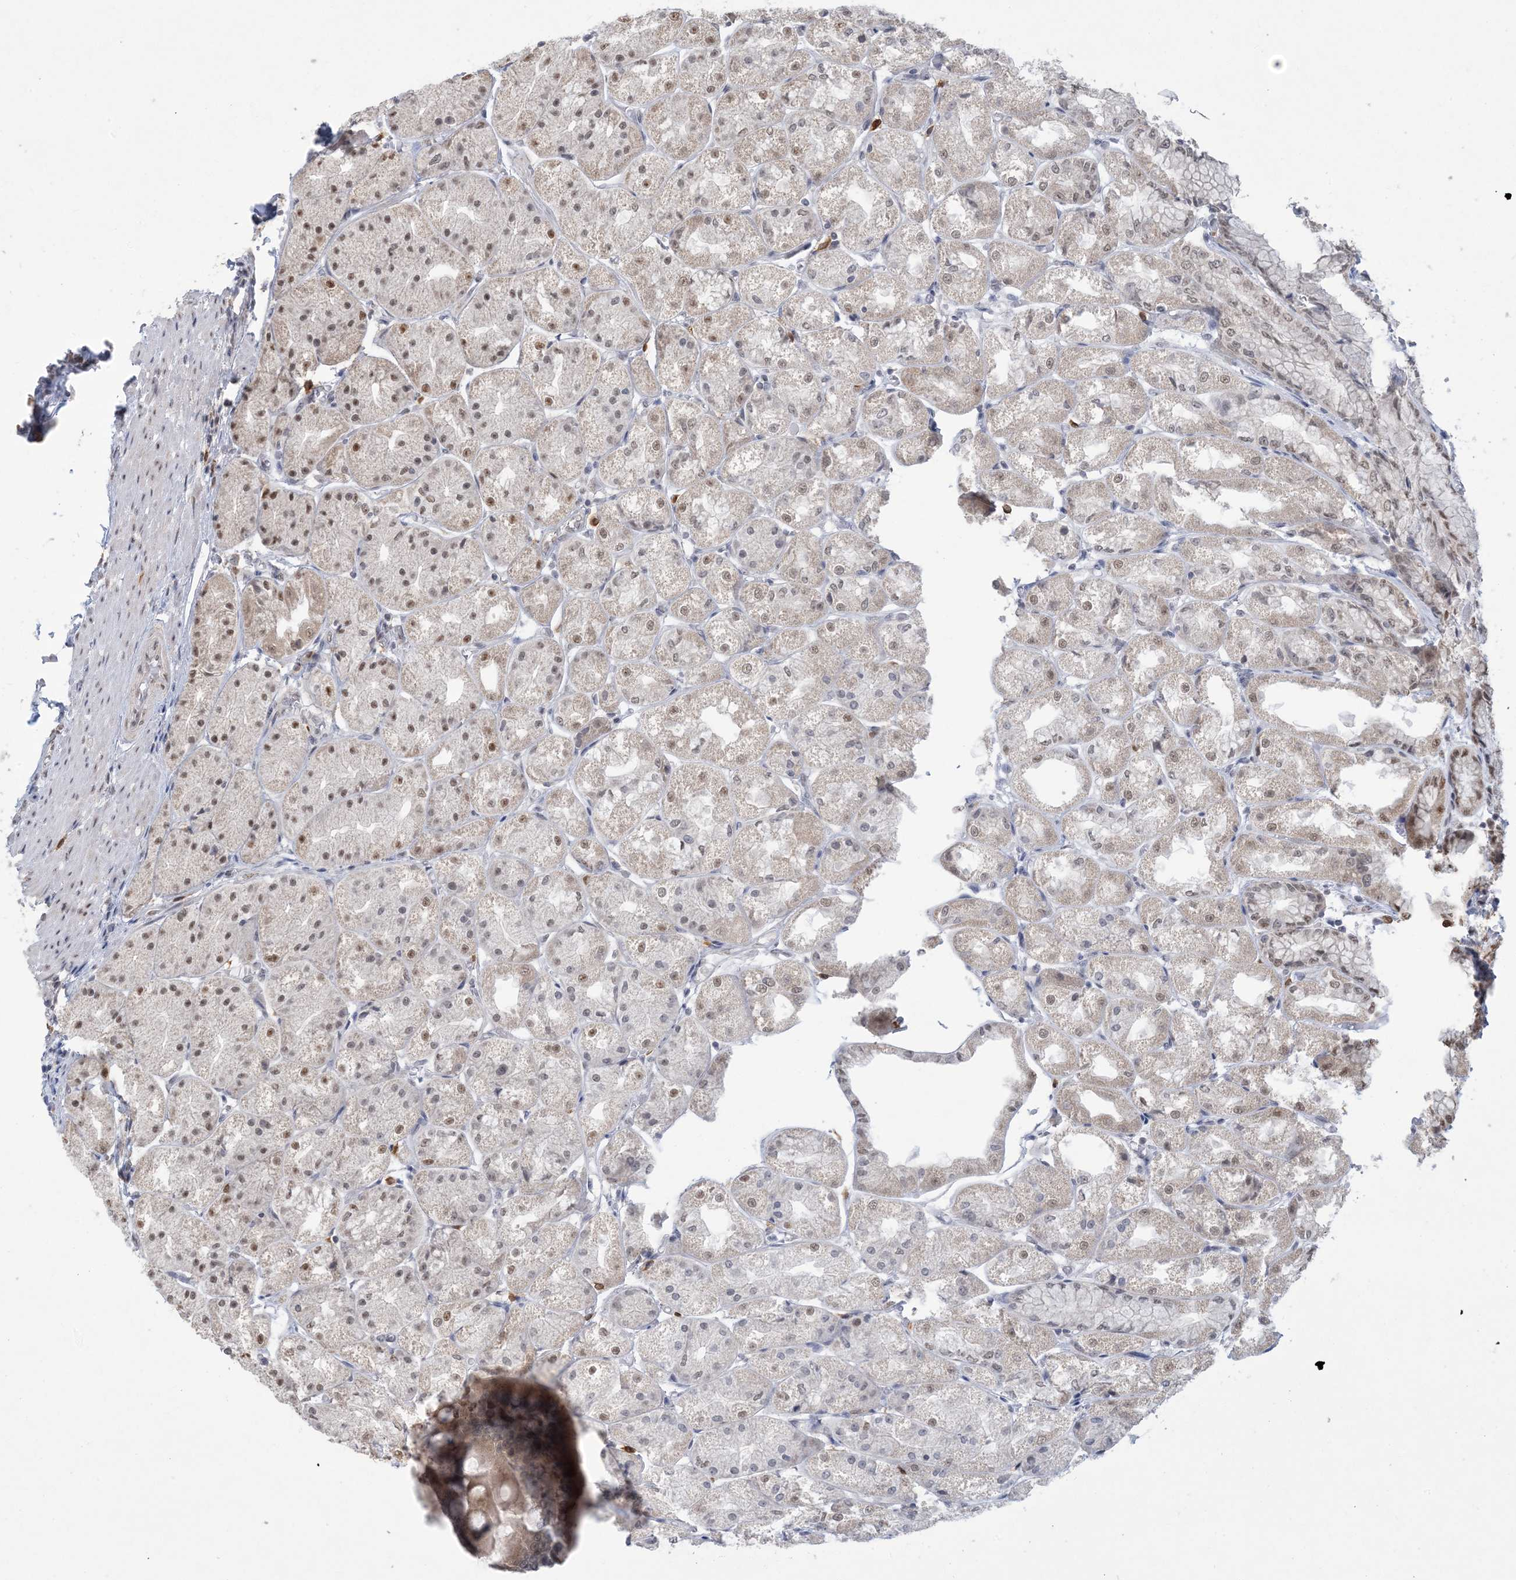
{"staining": {"intensity": "moderate", "quantity": ">75%", "location": "cytoplasmic/membranous,nuclear"}, "tissue": "stomach", "cell_type": "Glandular cells", "image_type": "normal", "snomed": [{"axis": "morphology", "description": "Normal tissue, NOS"}, {"axis": "topography", "description": "Stomach, upper"}], "caption": "This histopathology image demonstrates IHC staining of unremarkable stomach, with medium moderate cytoplasmic/membranous,nuclear positivity in about >75% of glandular cells.", "gene": "TRMT10C", "patient": {"sex": "male", "age": 72}}